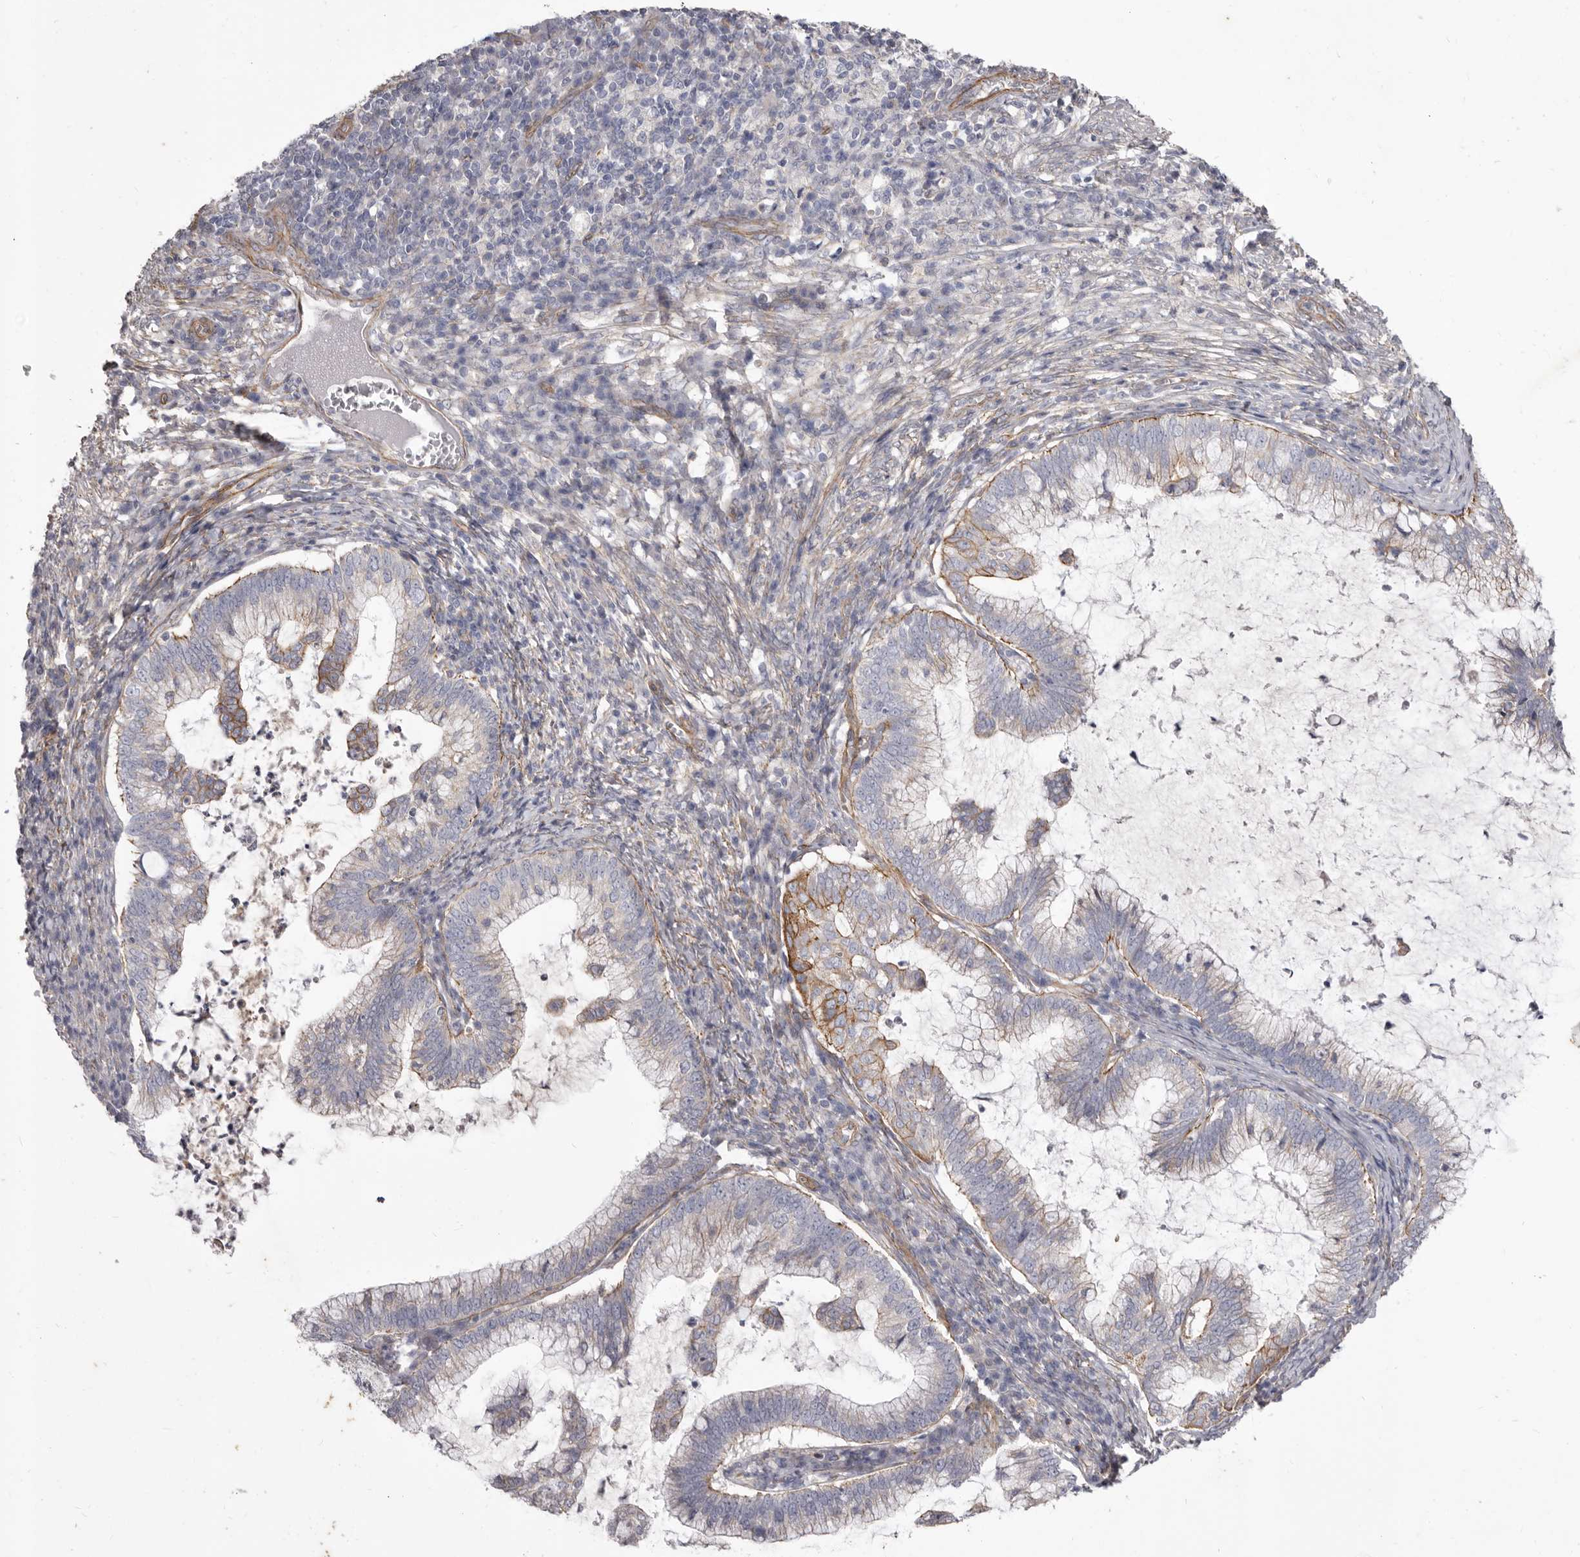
{"staining": {"intensity": "moderate", "quantity": "<25%", "location": "cytoplasmic/membranous"}, "tissue": "cervical cancer", "cell_type": "Tumor cells", "image_type": "cancer", "snomed": [{"axis": "morphology", "description": "Adenocarcinoma, NOS"}, {"axis": "topography", "description": "Cervix"}], "caption": "This is a photomicrograph of IHC staining of adenocarcinoma (cervical), which shows moderate positivity in the cytoplasmic/membranous of tumor cells.", "gene": "P2RX6", "patient": {"sex": "female", "age": 36}}